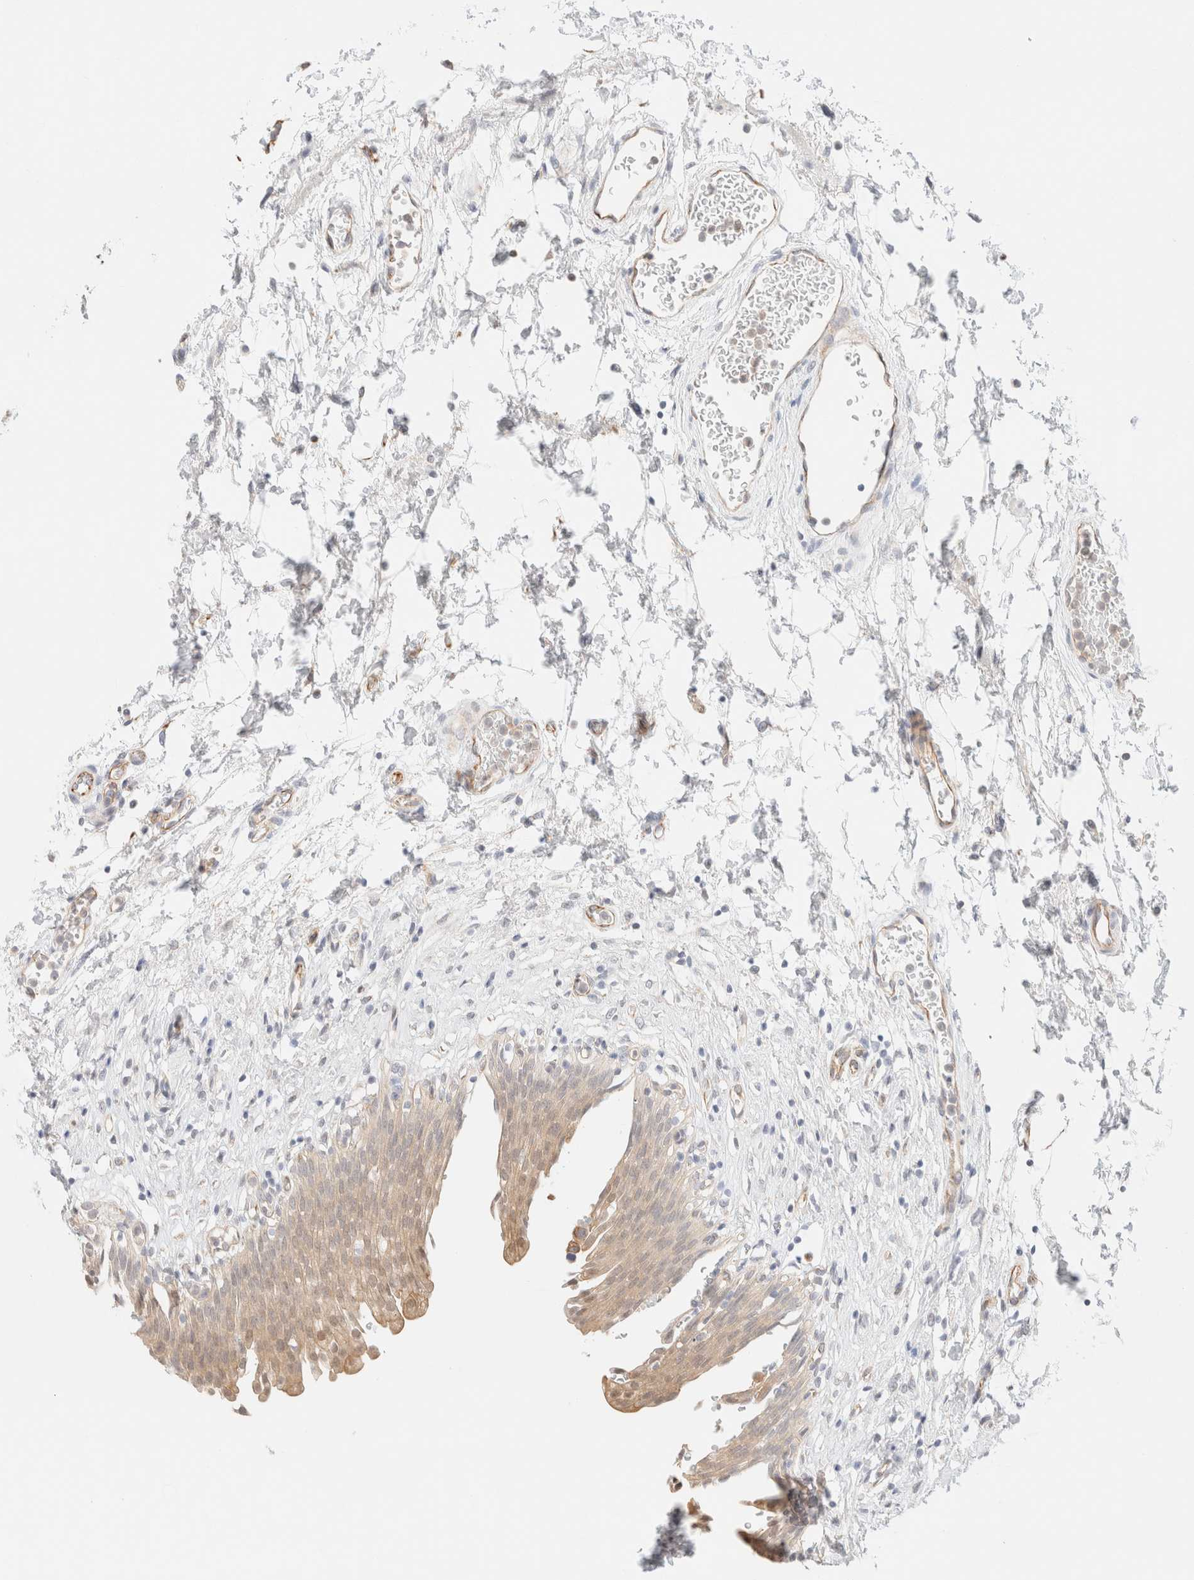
{"staining": {"intensity": "moderate", "quantity": ">75%", "location": "cytoplasmic/membranous"}, "tissue": "urinary bladder", "cell_type": "Urothelial cells", "image_type": "normal", "snomed": [{"axis": "morphology", "description": "Urothelial carcinoma, High grade"}, {"axis": "topography", "description": "Urinary bladder"}], "caption": "Immunohistochemistry of unremarkable urinary bladder shows medium levels of moderate cytoplasmic/membranous expression in about >75% of urothelial cells.", "gene": "UNC13B", "patient": {"sex": "male", "age": 46}}